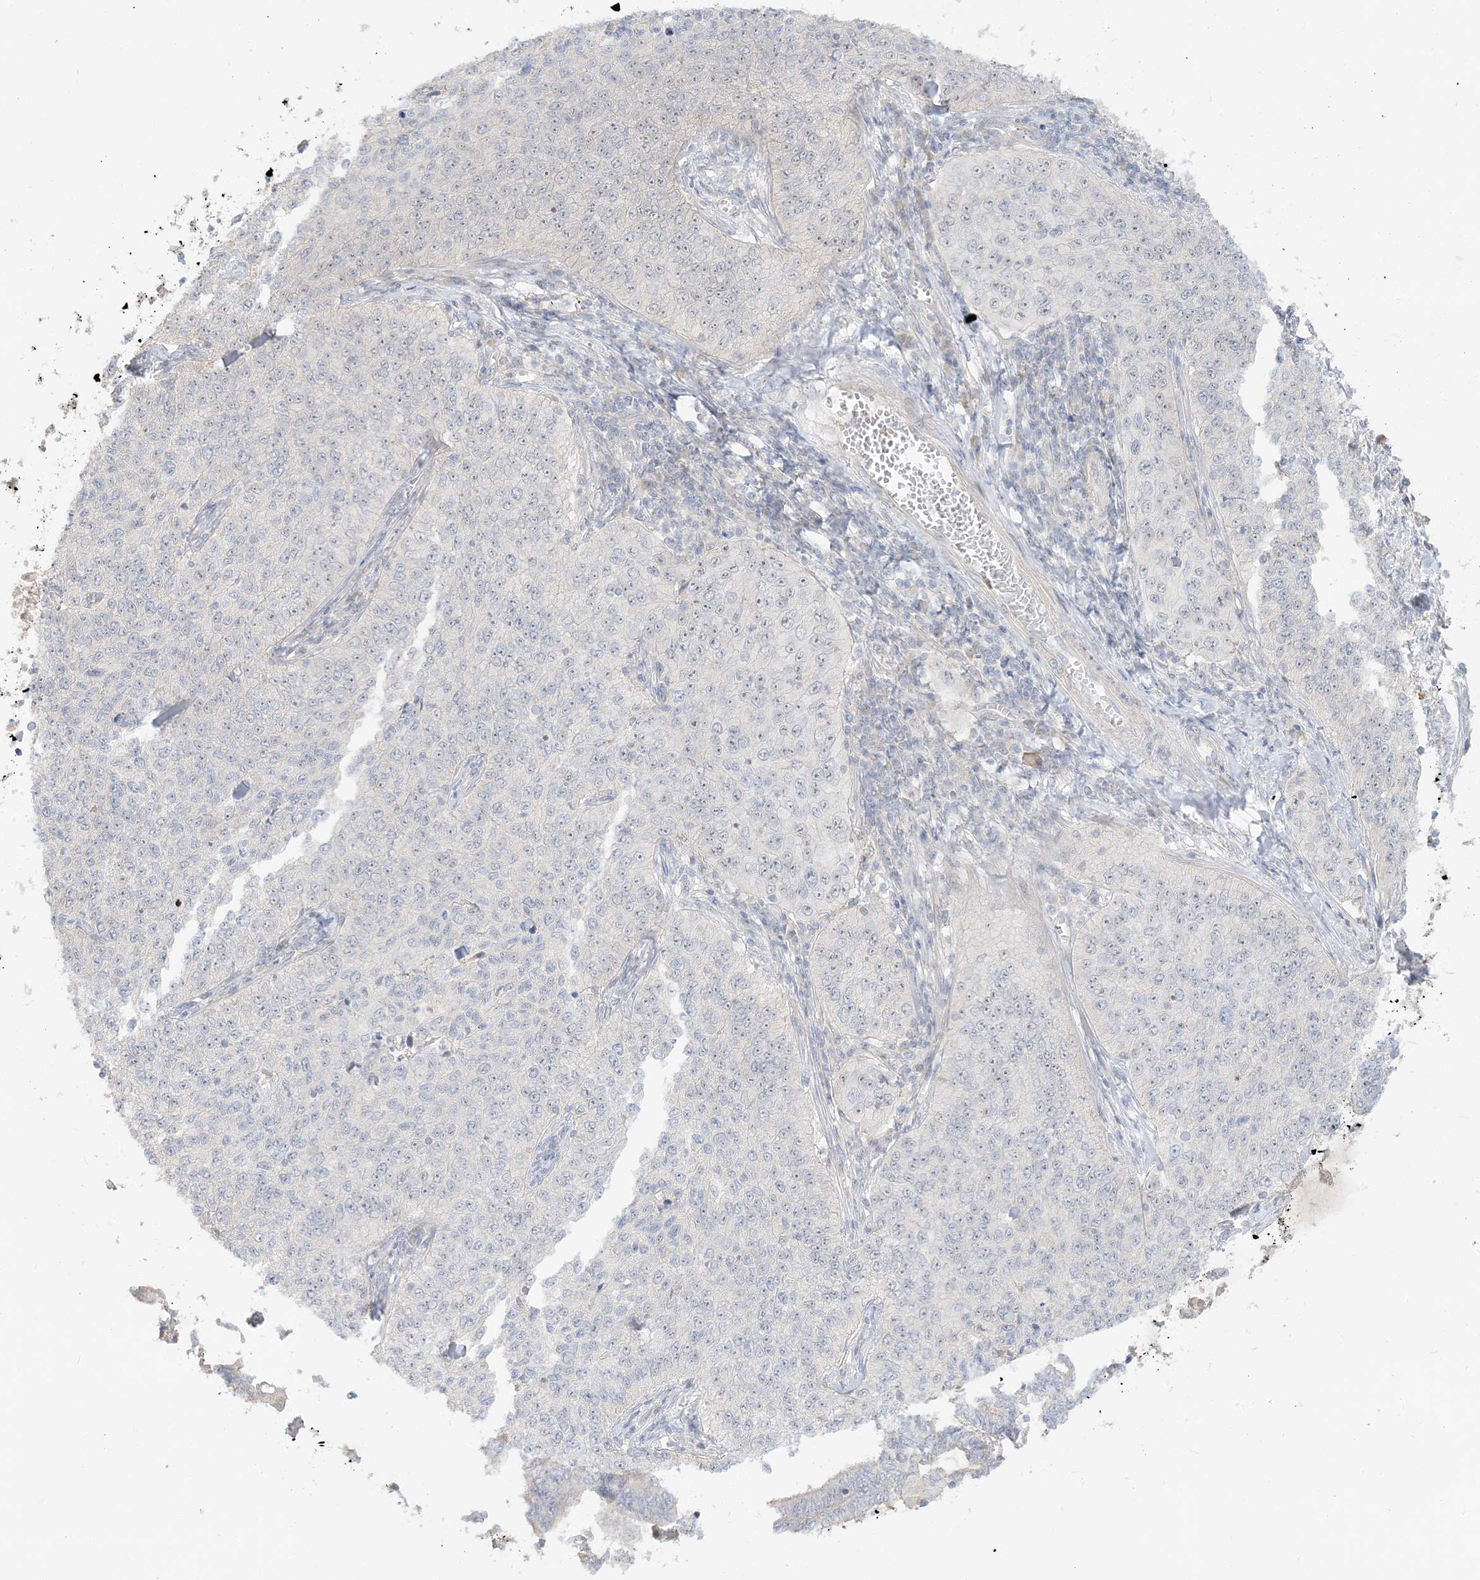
{"staining": {"intensity": "negative", "quantity": "none", "location": "none"}, "tissue": "cervical cancer", "cell_type": "Tumor cells", "image_type": "cancer", "snomed": [{"axis": "morphology", "description": "Squamous cell carcinoma, NOS"}, {"axis": "topography", "description": "Cervix"}], "caption": "Immunohistochemistry (IHC) of human cervical cancer displays no expression in tumor cells. (Stains: DAB immunohistochemistry with hematoxylin counter stain, Microscopy: brightfield microscopy at high magnification).", "gene": "ETAA1", "patient": {"sex": "female", "age": 35}}